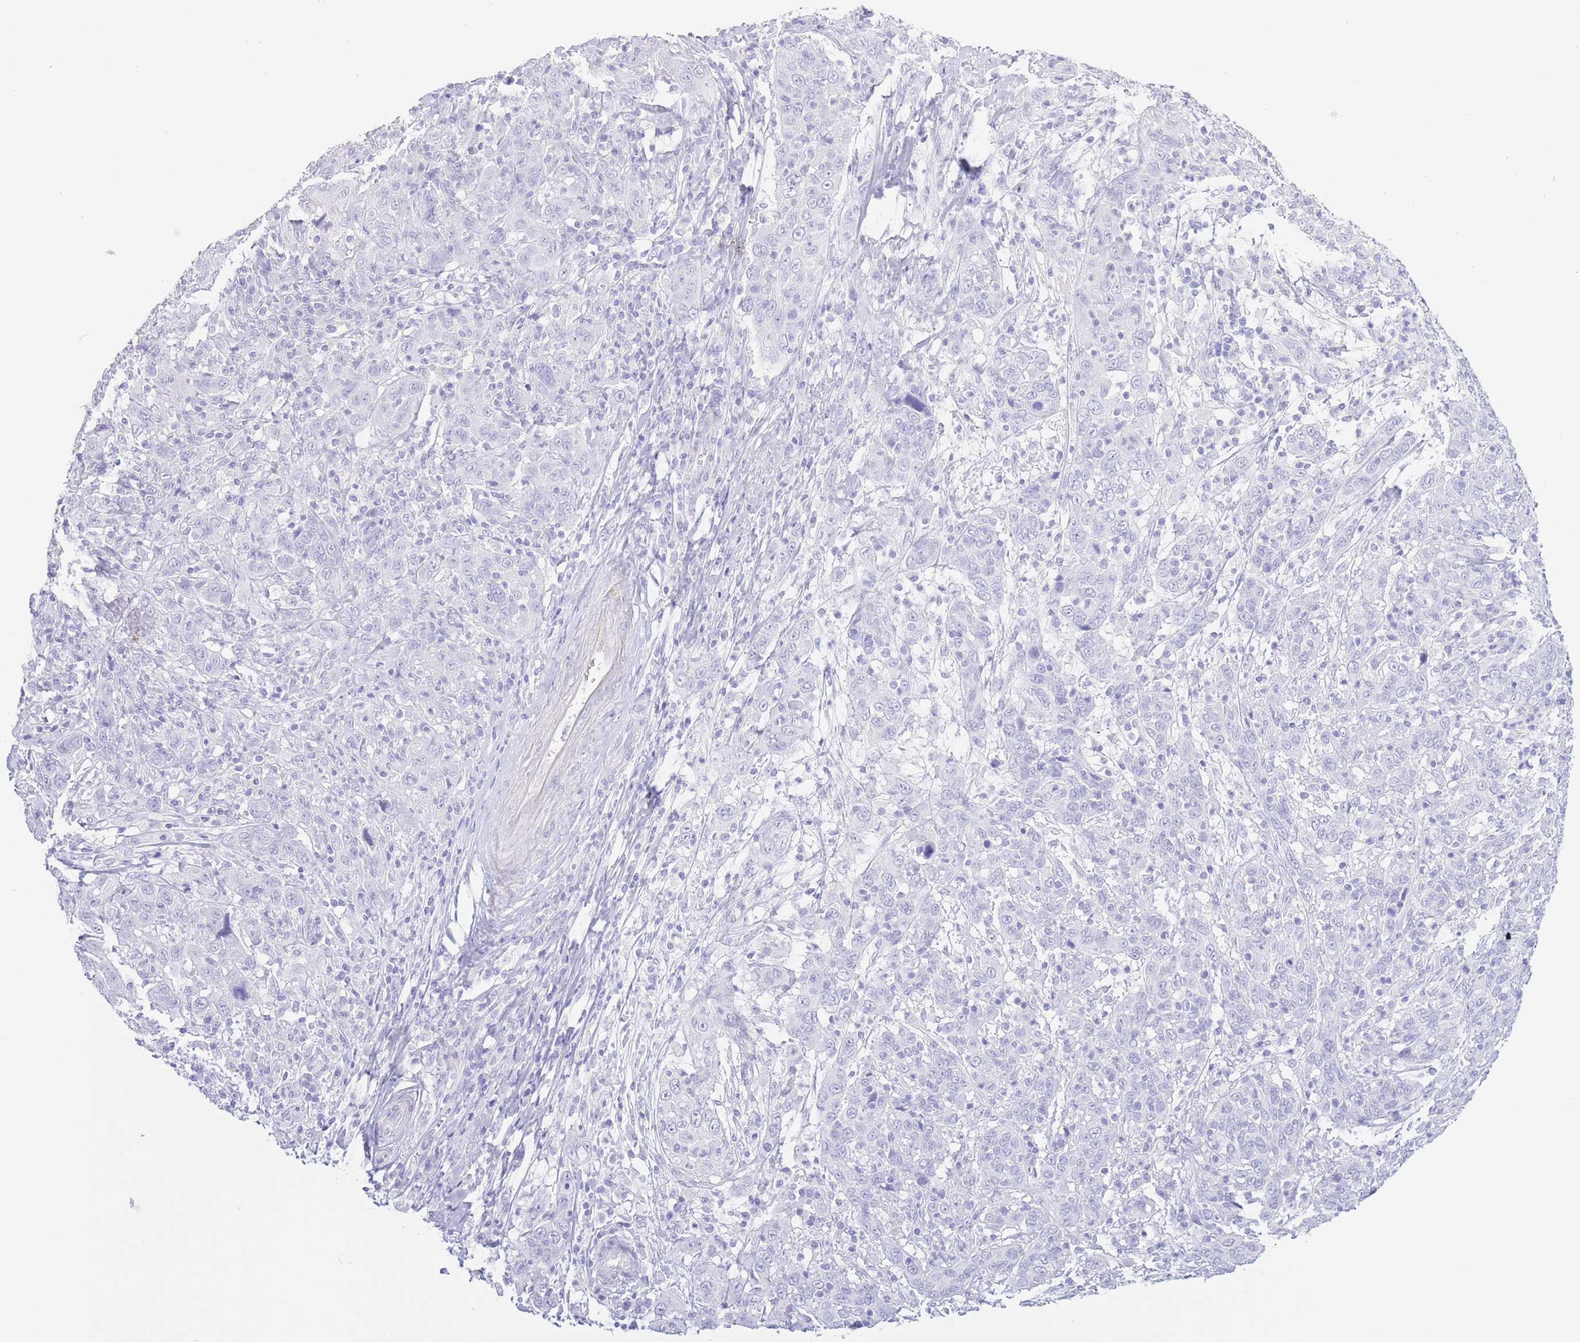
{"staining": {"intensity": "negative", "quantity": "none", "location": "none"}, "tissue": "cervical cancer", "cell_type": "Tumor cells", "image_type": "cancer", "snomed": [{"axis": "morphology", "description": "Squamous cell carcinoma, NOS"}, {"axis": "topography", "description": "Cervix"}], "caption": "An immunohistochemistry photomicrograph of cervical cancer is shown. There is no staining in tumor cells of cervical cancer.", "gene": "PKLR", "patient": {"sex": "female", "age": 46}}